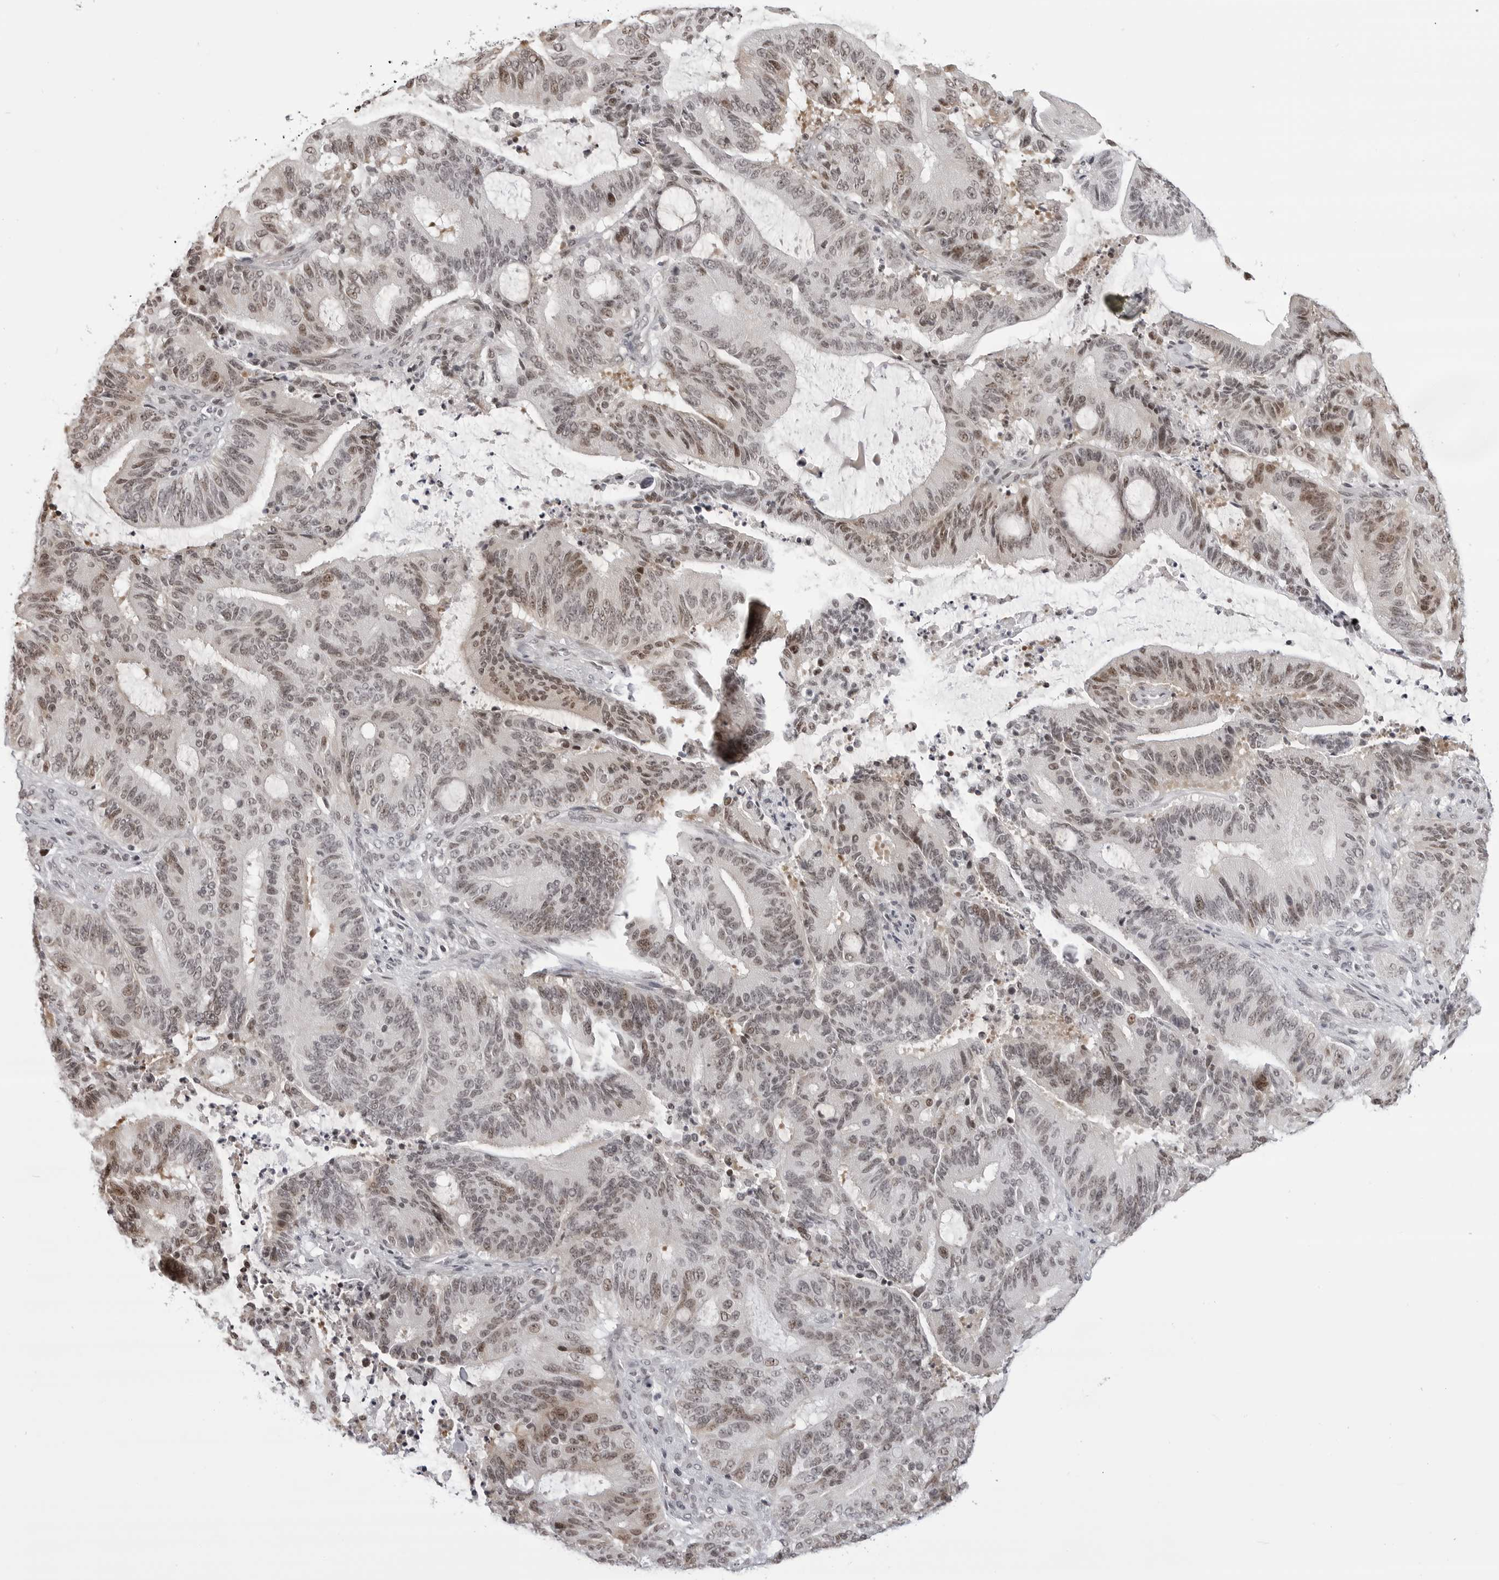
{"staining": {"intensity": "weak", "quantity": "25%-75%", "location": "nuclear"}, "tissue": "liver cancer", "cell_type": "Tumor cells", "image_type": "cancer", "snomed": [{"axis": "morphology", "description": "Normal tissue, NOS"}, {"axis": "morphology", "description": "Cholangiocarcinoma"}, {"axis": "topography", "description": "Liver"}, {"axis": "topography", "description": "Peripheral nerve tissue"}], "caption": "The micrograph displays immunohistochemical staining of liver cancer (cholangiocarcinoma). There is weak nuclear staining is present in about 25%-75% of tumor cells.", "gene": "PHF3", "patient": {"sex": "female", "age": 73}}